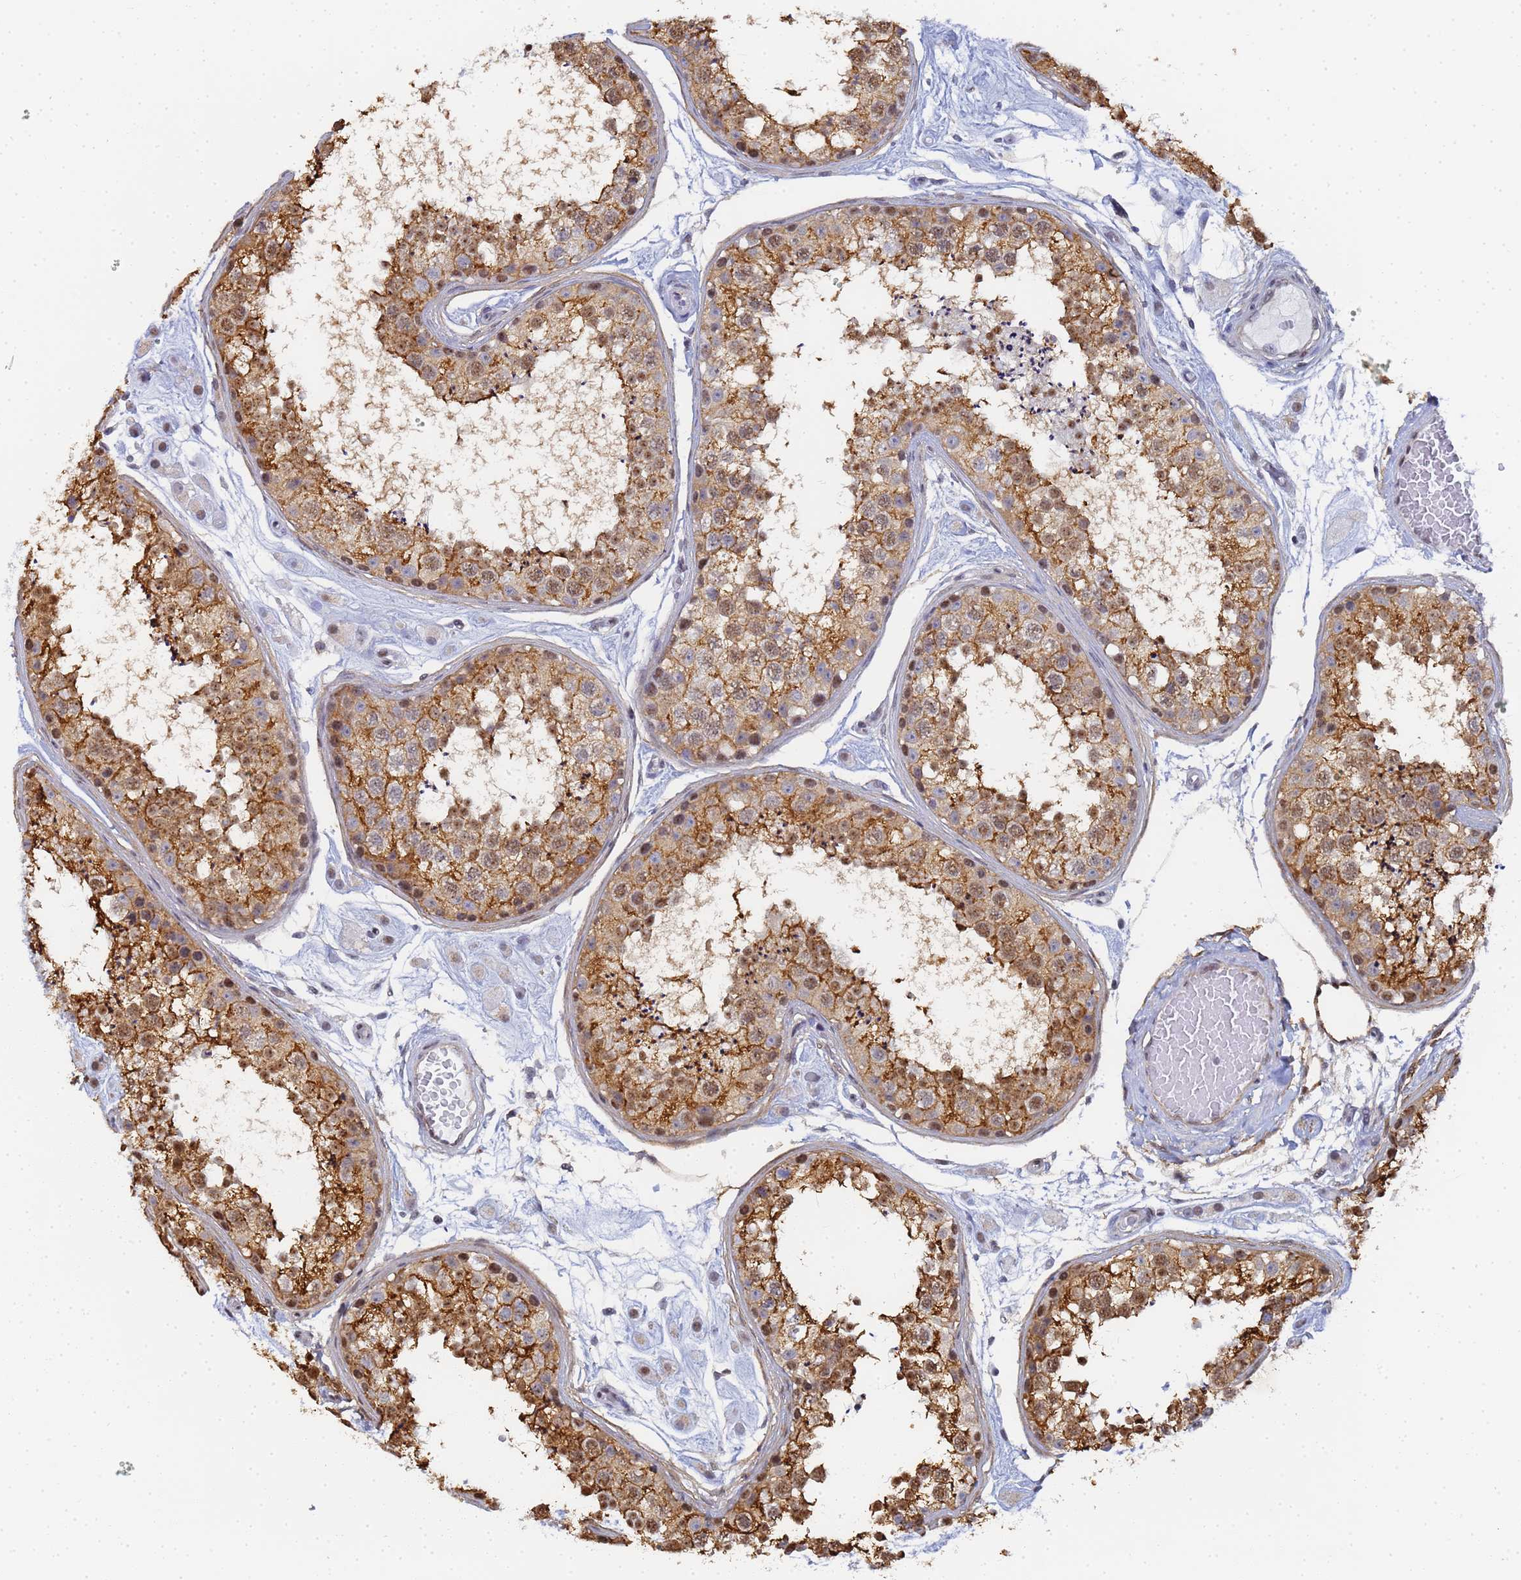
{"staining": {"intensity": "moderate", "quantity": ">75%", "location": "cytoplasmic/membranous,nuclear"}, "tissue": "testis", "cell_type": "Cells in seminiferous ducts", "image_type": "normal", "snomed": [{"axis": "morphology", "description": "Normal tissue, NOS"}, {"axis": "topography", "description": "Testis"}], "caption": "Cells in seminiferous ducts demonstrate moderate cytoplasmic/membranous,nuclear staining in approximately >75% of cells in unremarkable testis.", "gene": "PRRT4", "patient": {"sex": "male", "age": 25}}